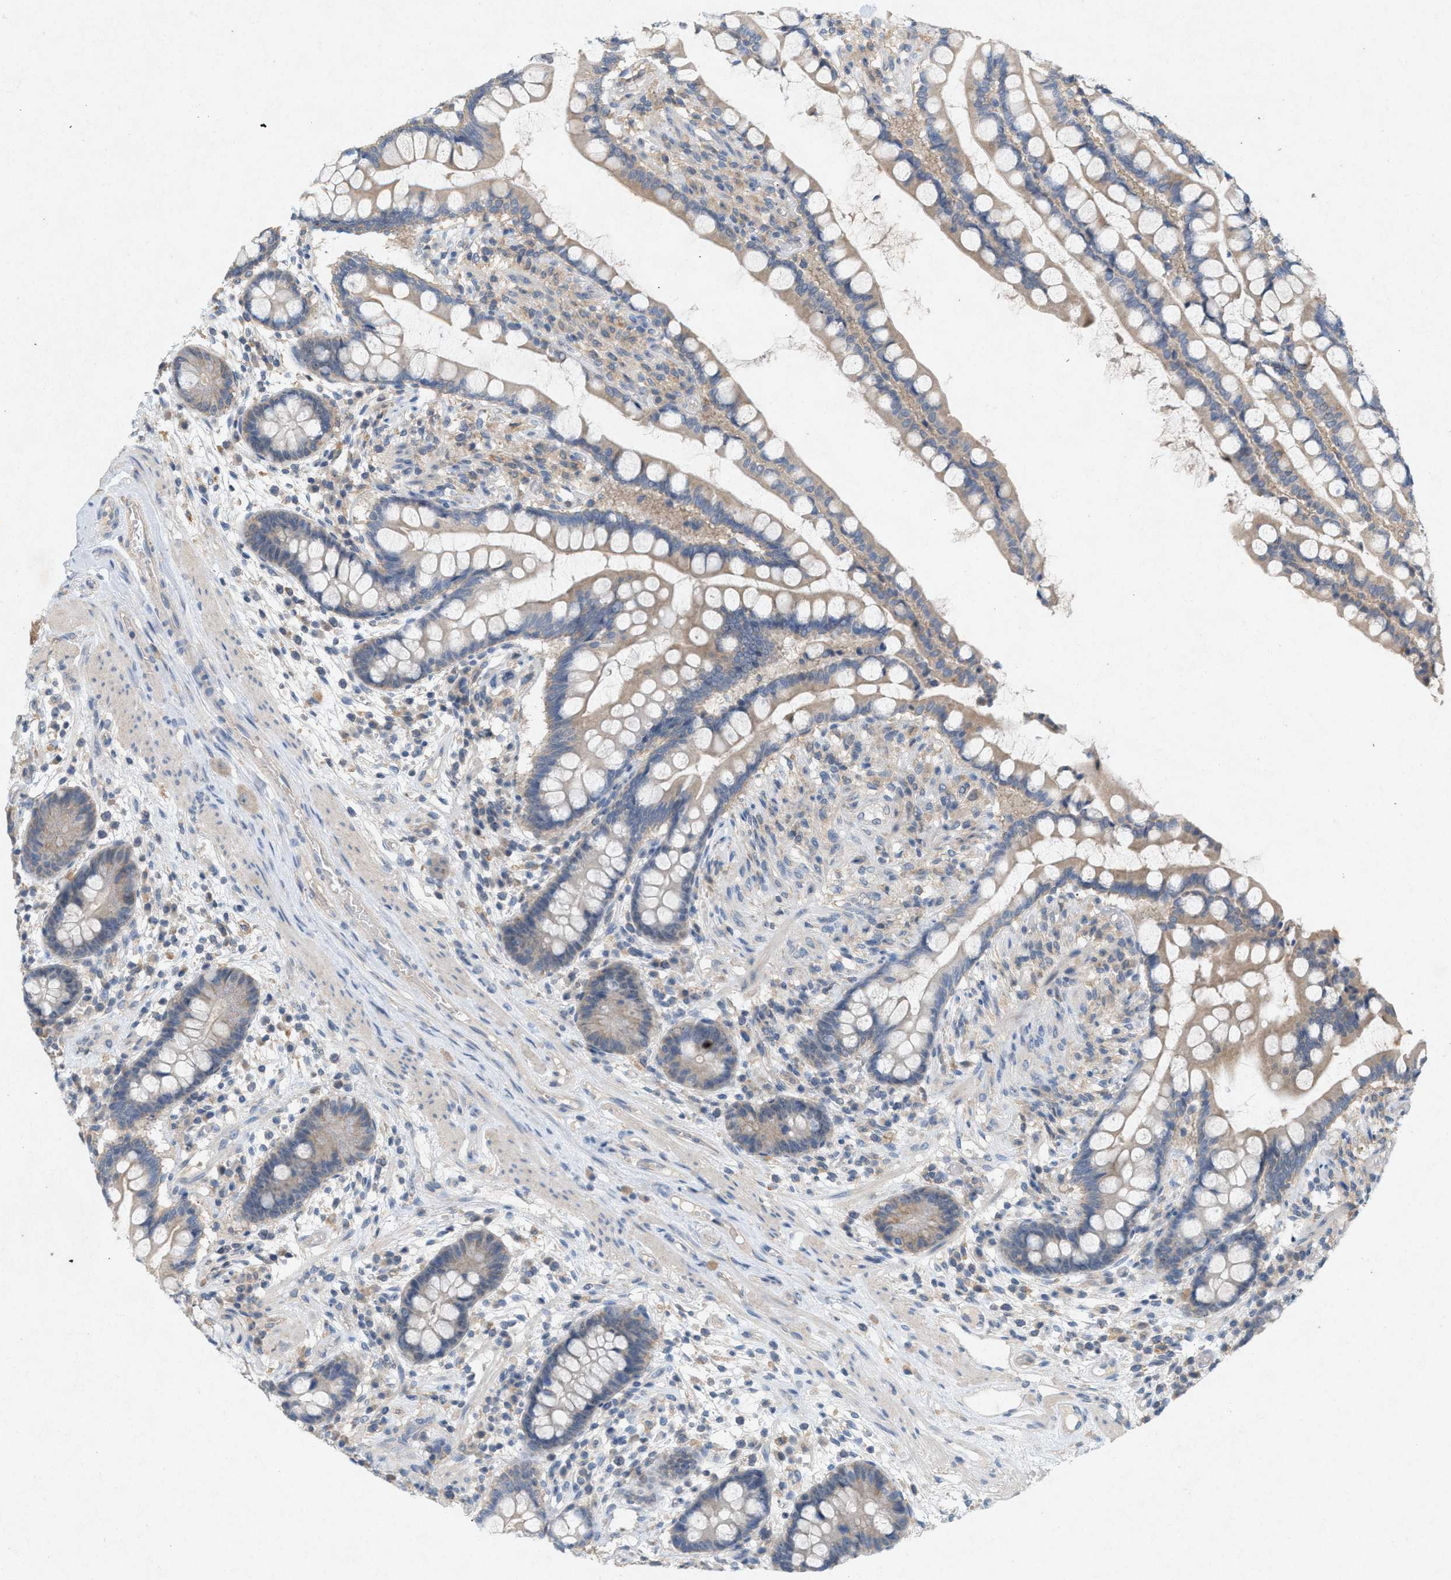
{"staining": {"intensity": "negative", "quantity": "none", "location": "none"}, "tissue": "colon", "cell_type": "Endothelial cells", "image_type": "normal", "snomed": [{"axis": "morphology", "description": "Normal tissue, NOS"}, {"axis": "topography", "description": "Colon"}], "caption": "This image is of unremarkable colon stained with immunohistochemistry (IHC) to label a protein in brown with the nuclei are counter-stained blue. There is no staining in endothelial cells.", "gene": "DCAF7", "patient": {"sex": "male", "age": 73}}